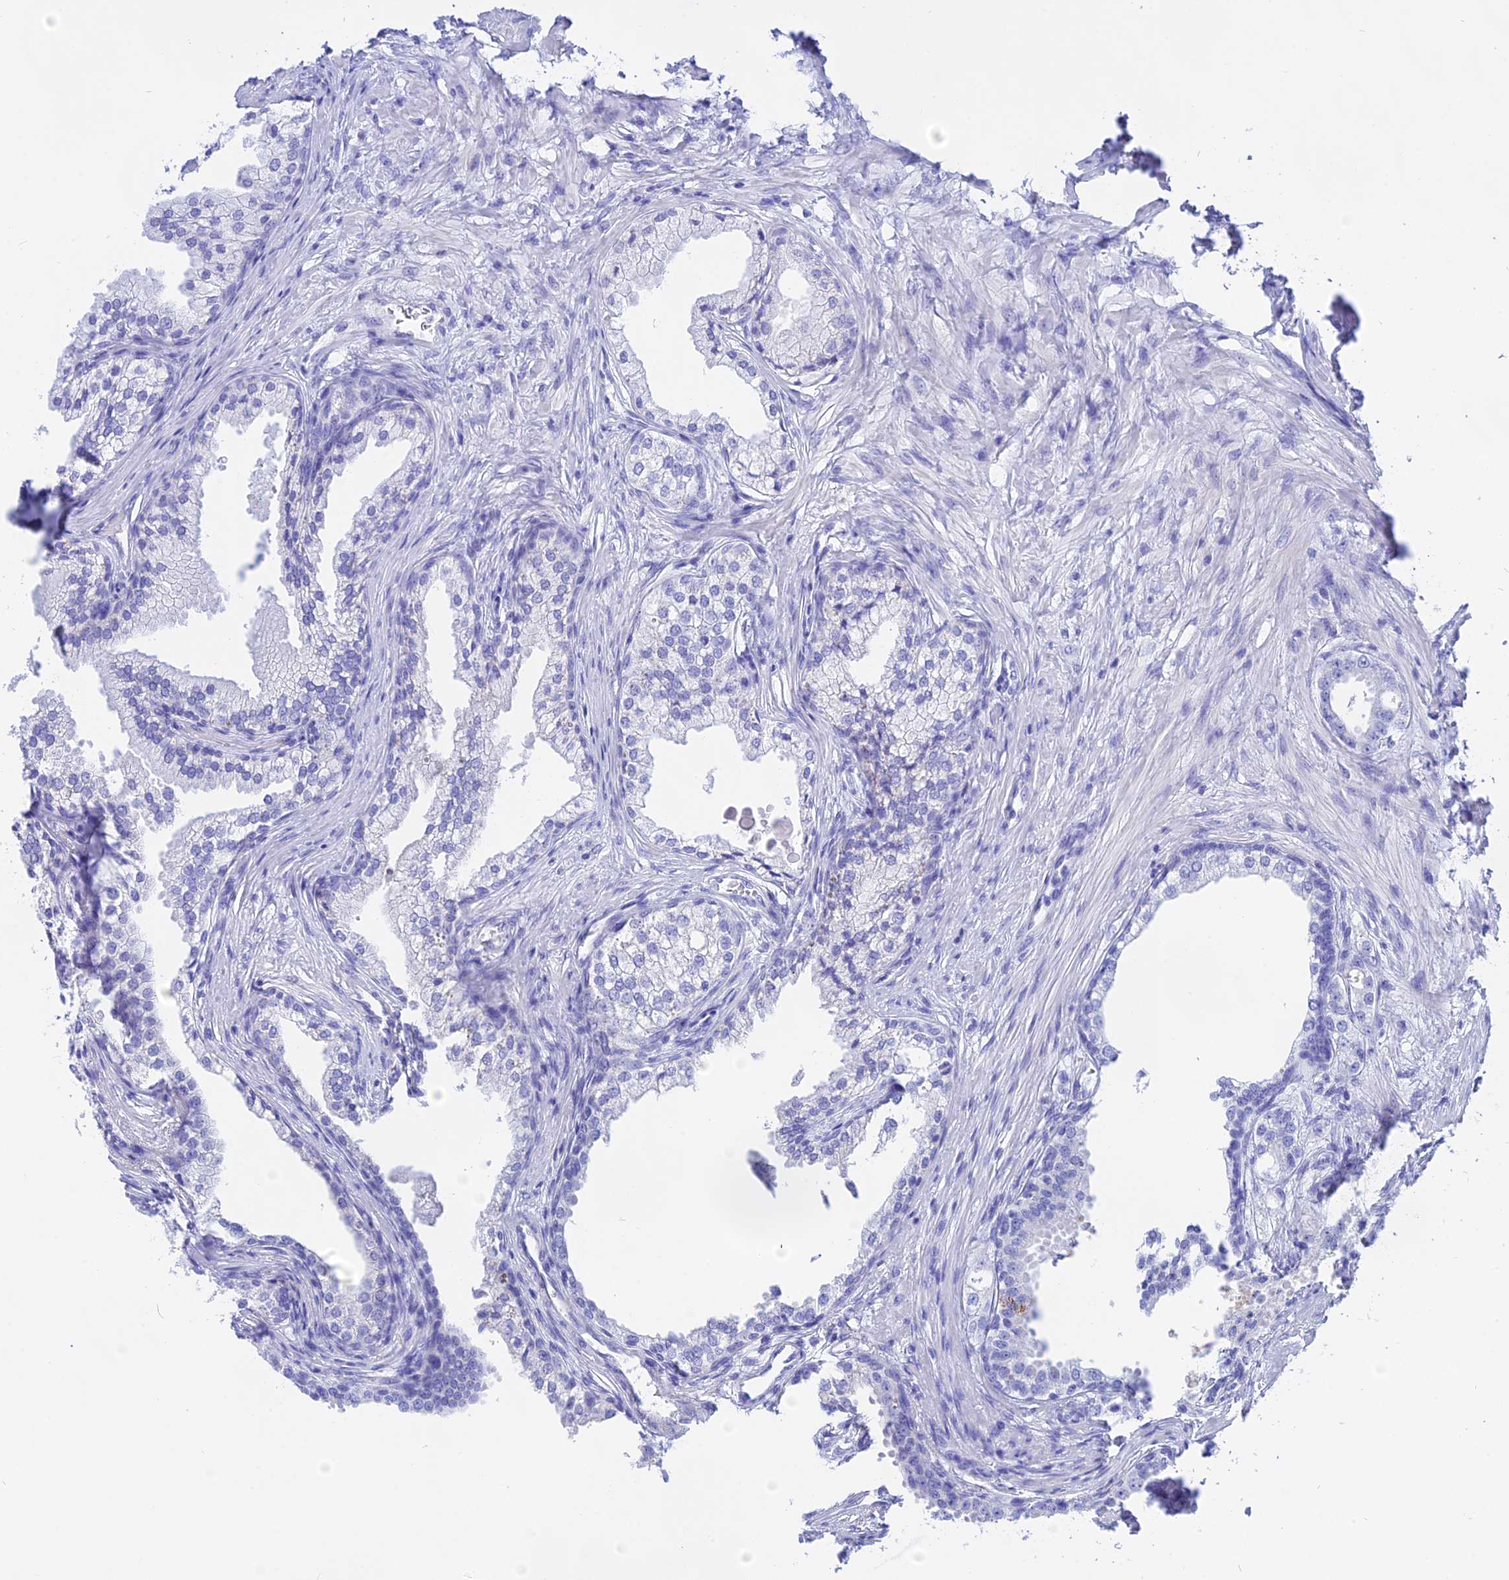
{"staining": {"intensity": "negative", "quantity": "none", "location": "none"}, "tissue": "prostate cancer", "cell_type": "Tumor cells", "image_type": "cancer", "snomed": [{"axis": "morphology", "description": "Adenocarcinoma, High grade"}, {"axis": "topography", "description": "Prostate"}], "caption": "Immunohistochemistry (IHC) photomicrograph of neoplastic tissue: high-grade adenocarcinoma (prostate) stained with DAB reveals no significant protein staining in tumor cells.", "gene": "ISCA1", "patient": {"sex": "male", "age": 69}}